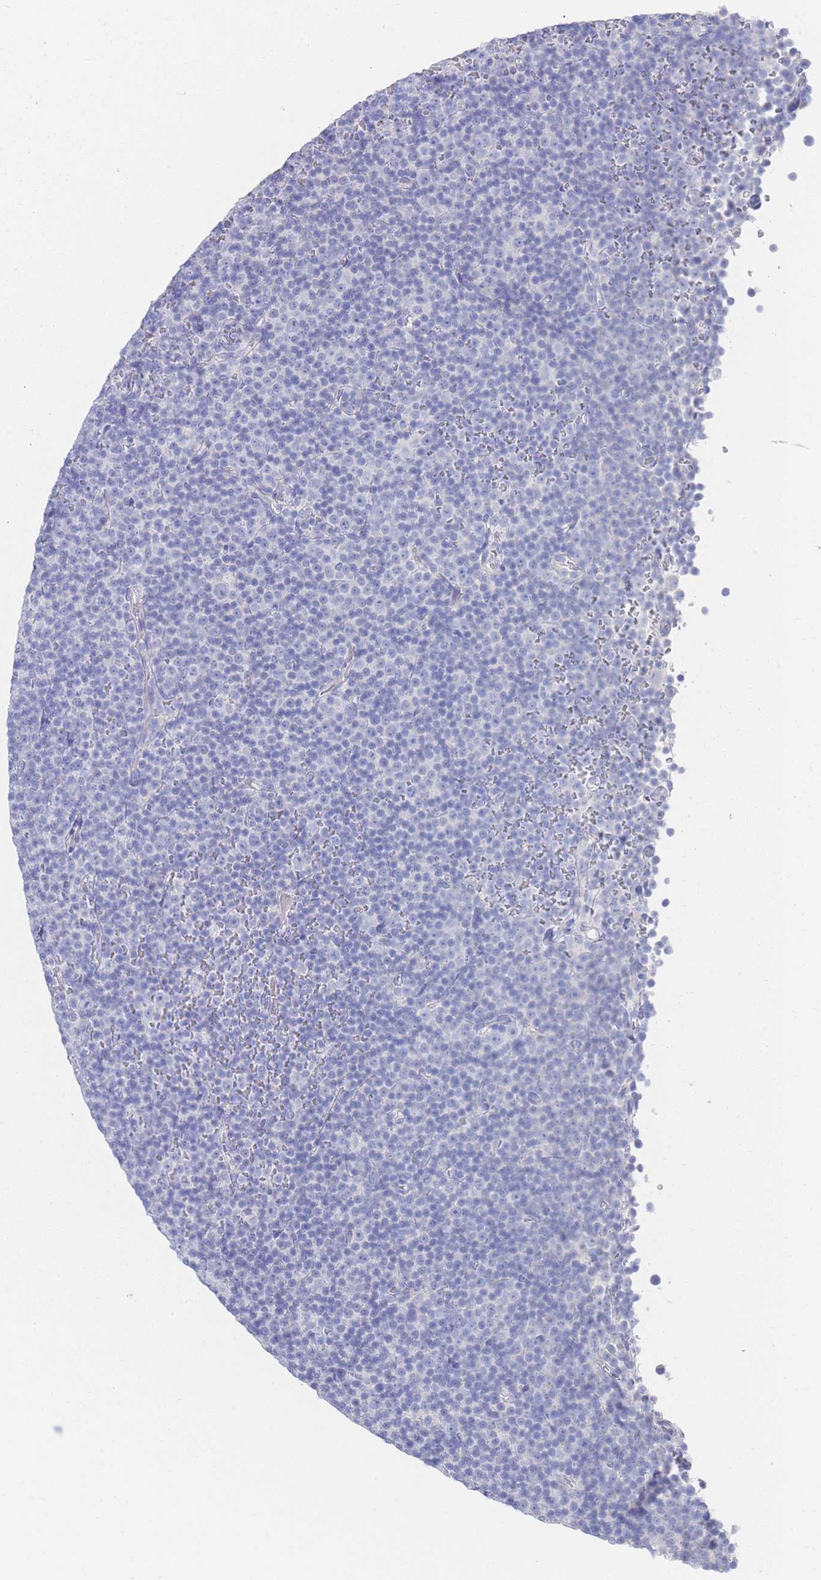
{"staining": {"intensity": "negative", "quantity": "none", "location": "none"}, "tissue": "lymphoma", "cell_type": "Tumor cells", "image_type": "cancer", "snomed": [{"axis": "morphology", "description": "Malignant lymphoma, non-Hodgkin's type, Low grade"}, {"axis": "topography", "description": "Lymph node"}], "caption": "Lymphoma stained for a protein using immunohistochemistry (IHC) displays no expression tumor cells.", "gene": "LRRC37A", "patient": {"sex": "female", "age": 67}}